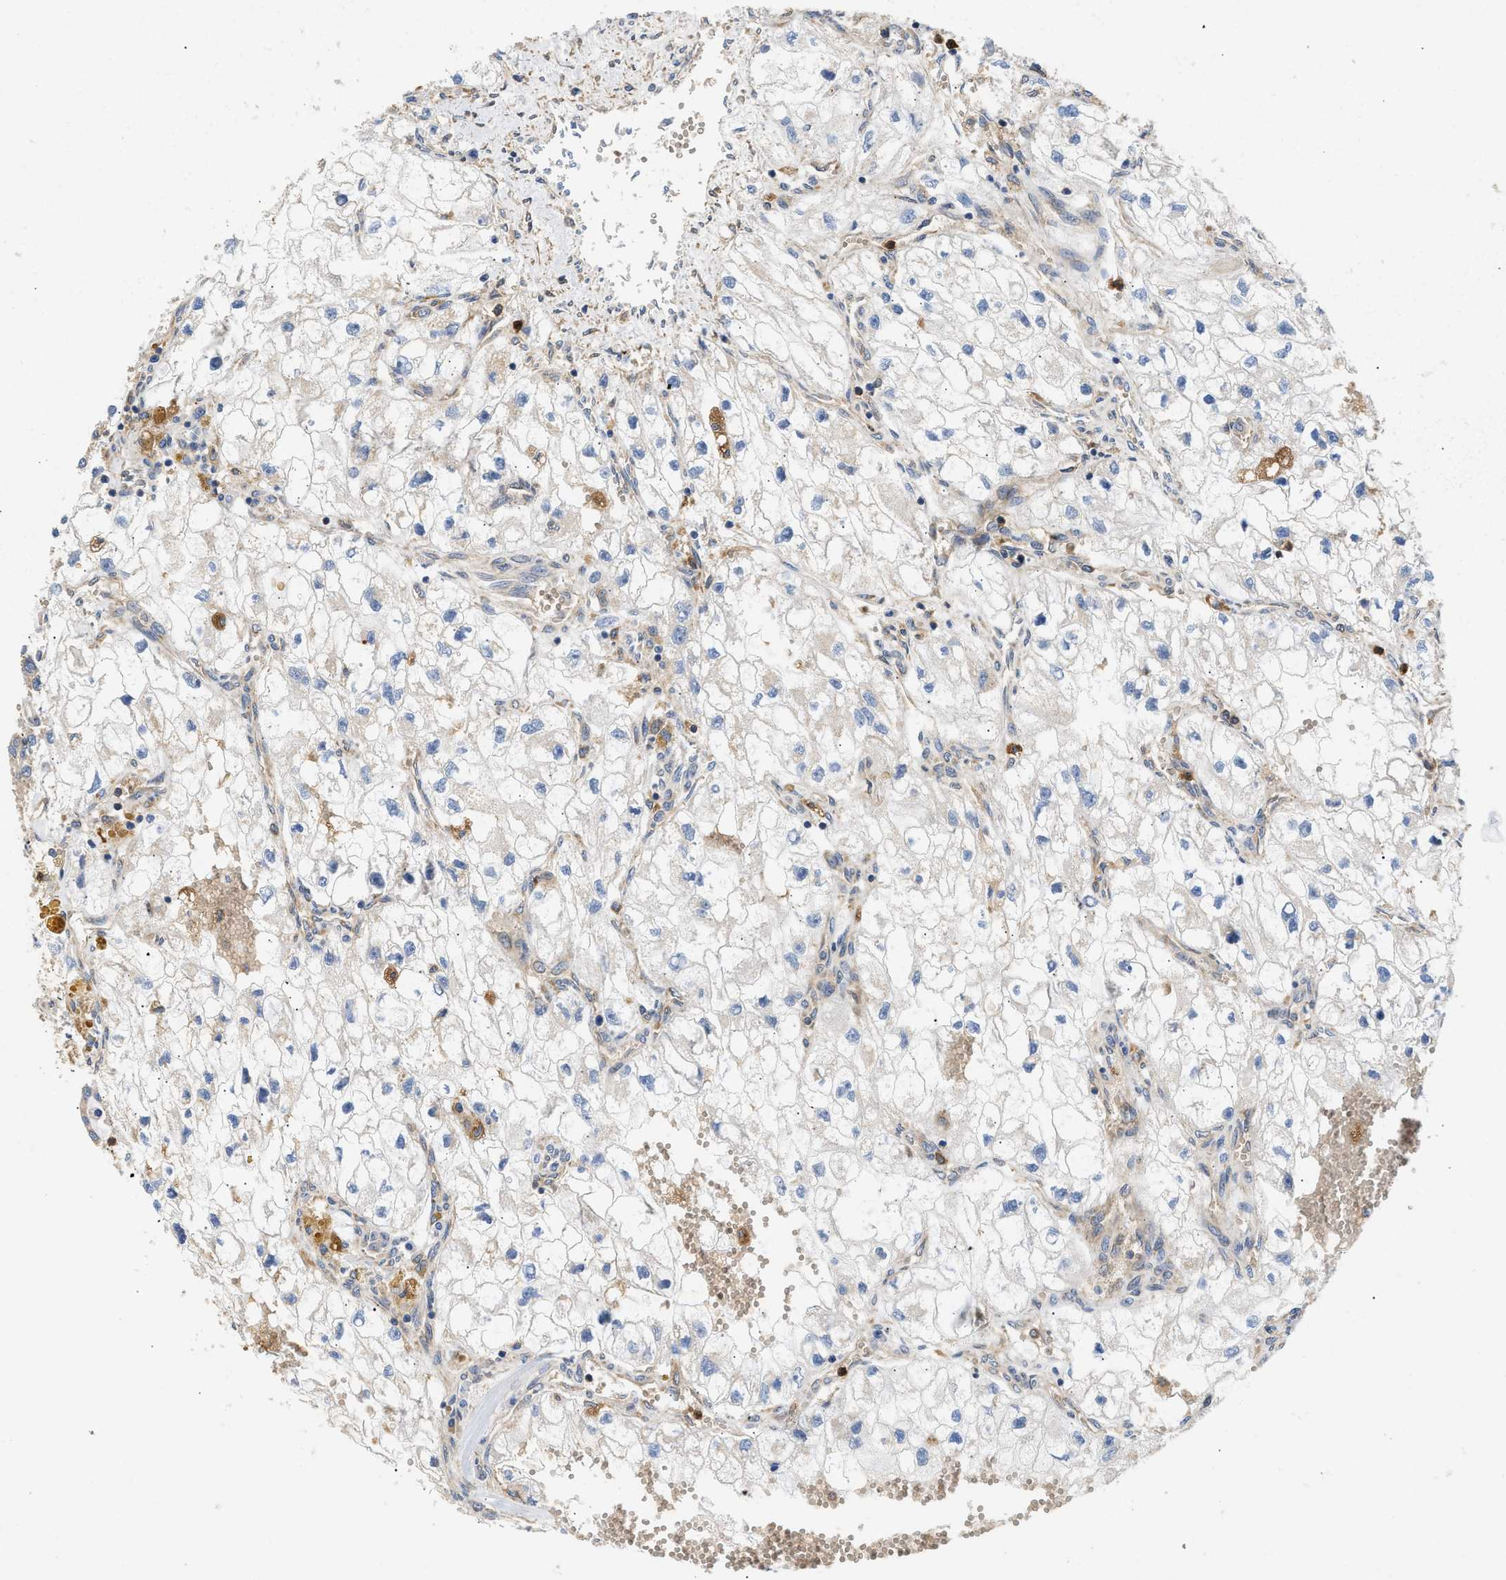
{"staining": {"intensity": "negative", "quantity": "none", "location": "none"}, "tissue": "renal cancer", "cell_type": "Tumor cells", "image_type": "cancer", "snomed": [{"axis": "morphology", "description": "Adenocarcinoma, NOS"}, {"axis": "topography", "description": "Kidney"}], "caption": "Tumor cells show no significant protein positivity in adenocarcinoma (renal).", "gene": "RAB31", "patient": {"sex": "female", "age": 70}}